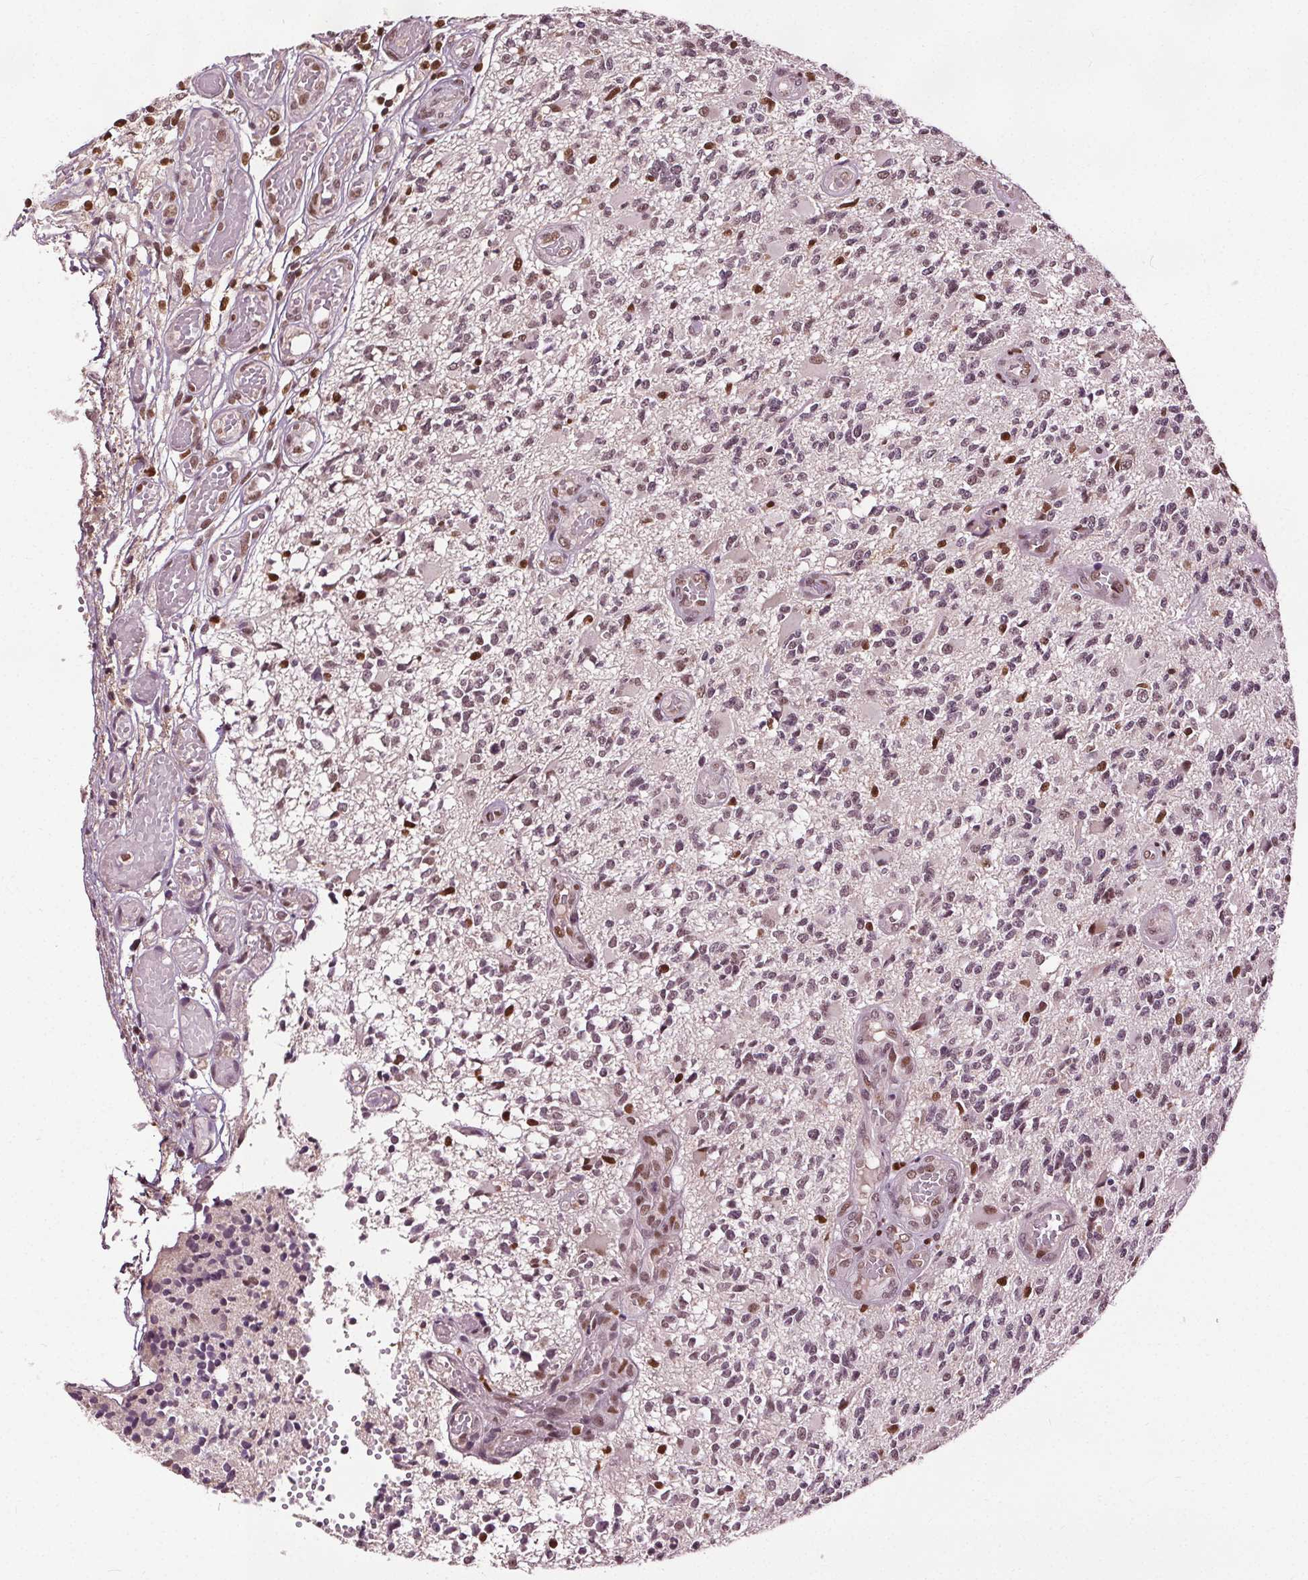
{"staining": {"intensity": "weak", "quantity": "<25%", "location": "nuclear"}, "tissue": "glioma", "cell_type": "Tumor cells", "image_type": "cancer", "snomed": [{"axis": "morphology", "description": "Glioma, malignant, High grade"}, {"axis": "topography", "description": "Brain"}], "caption": "DAB immunohistochemical staining of human malignant glioma (high-grade) displays no significant positivity in tumor cells.", "gene": "DDX11", "patient": {"sex": "female", "age": 63}}